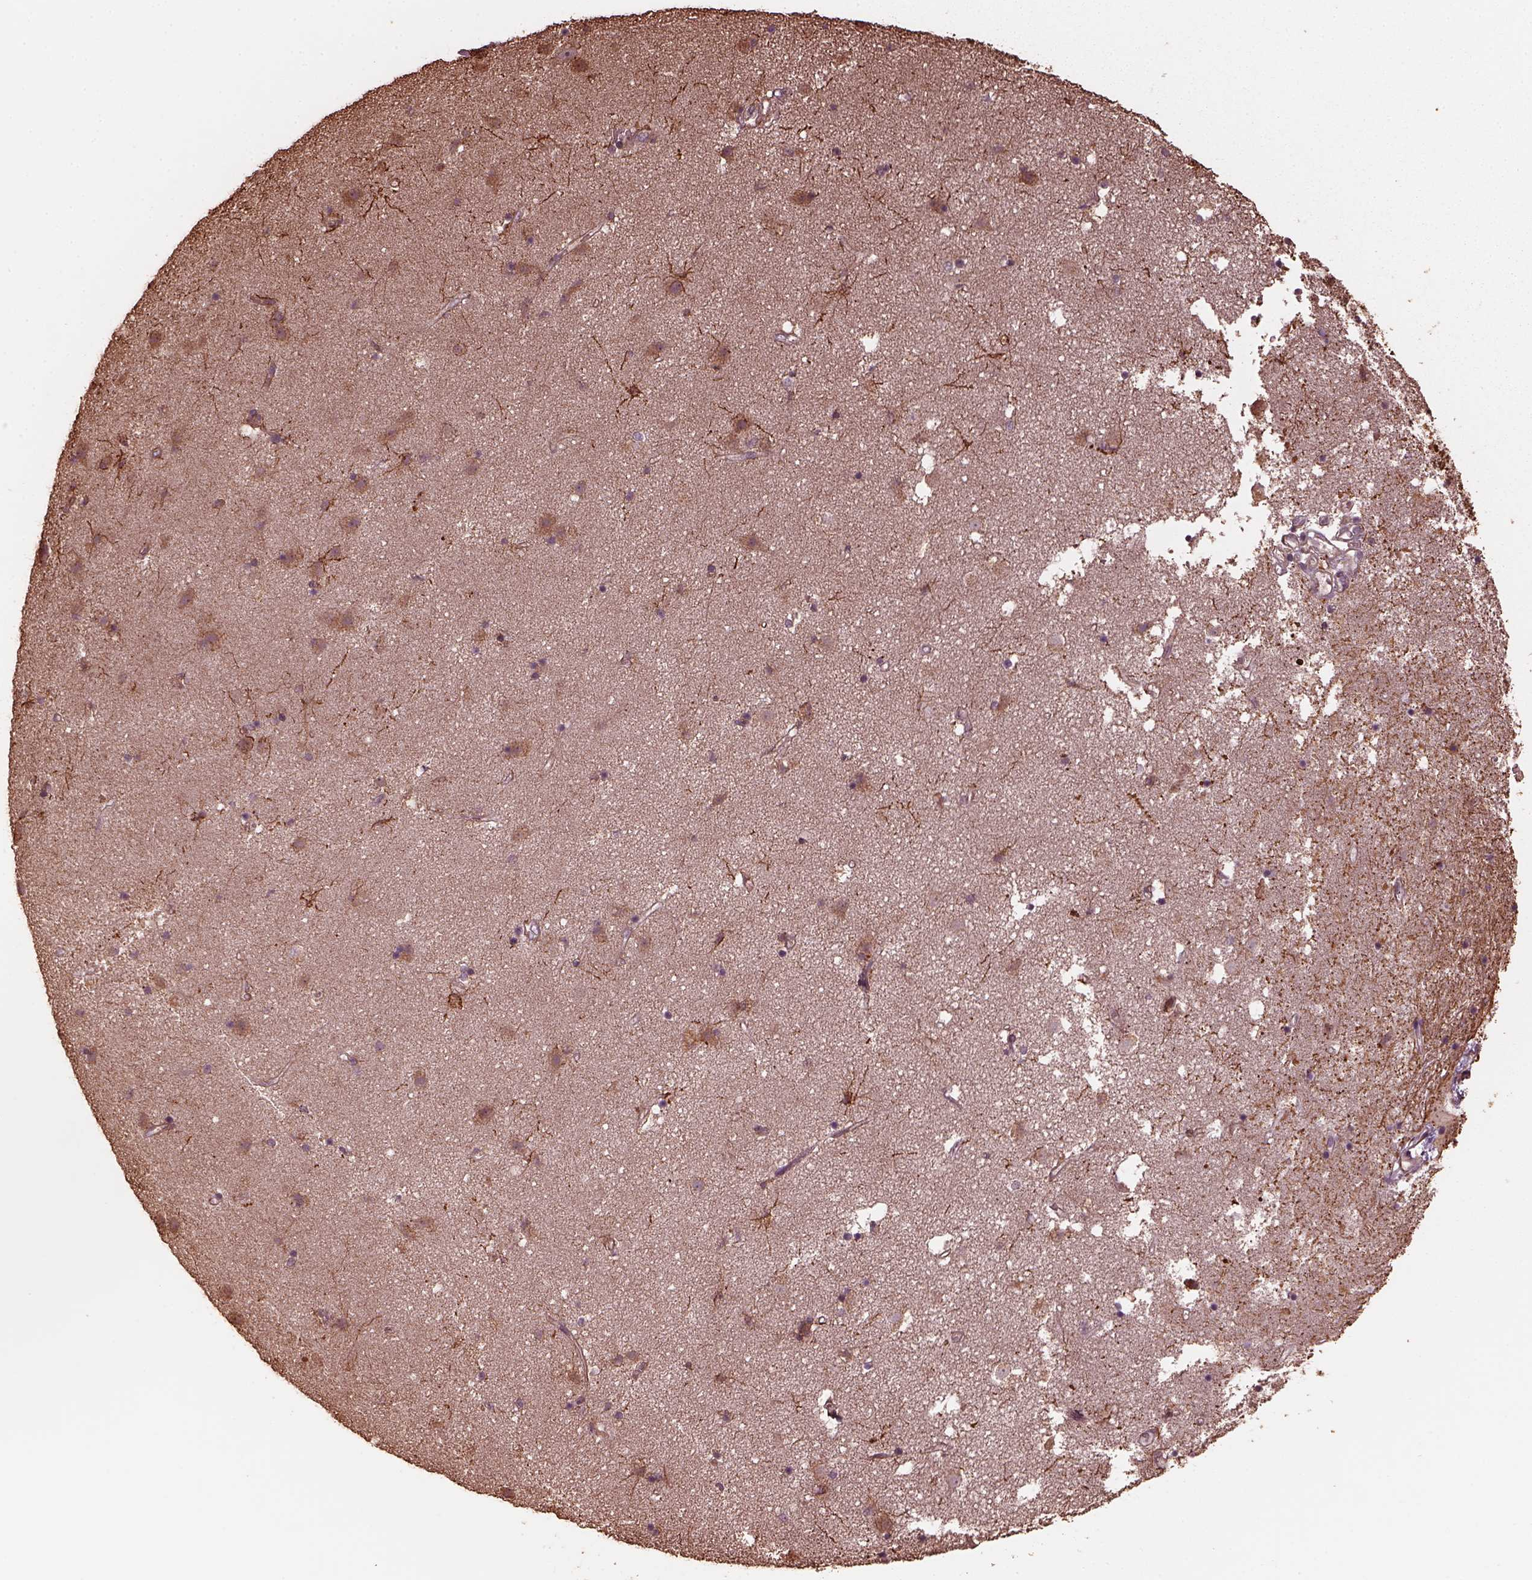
{"staining": {"intensity": "strong", "quantity": "<25%", "location": "cytoplasmic/membranous"}, "tissue": "caudate", "cell_type": "Glial cells", "image_type": "normal", "snomed": [{"axis": "morphology", "description": "Normal tissue, NOS"}, {"axis": "topography", "description": "Lateral ventricle wall"}], "caption": "Glial cells display strong cytoplasmic/membranous expression in about <25% of cells in benign caudate. (IHC, brightfield microscopy, high magnification).", "gene": "GTPBP1", "patient": {"sex": "female", "age": 71}}